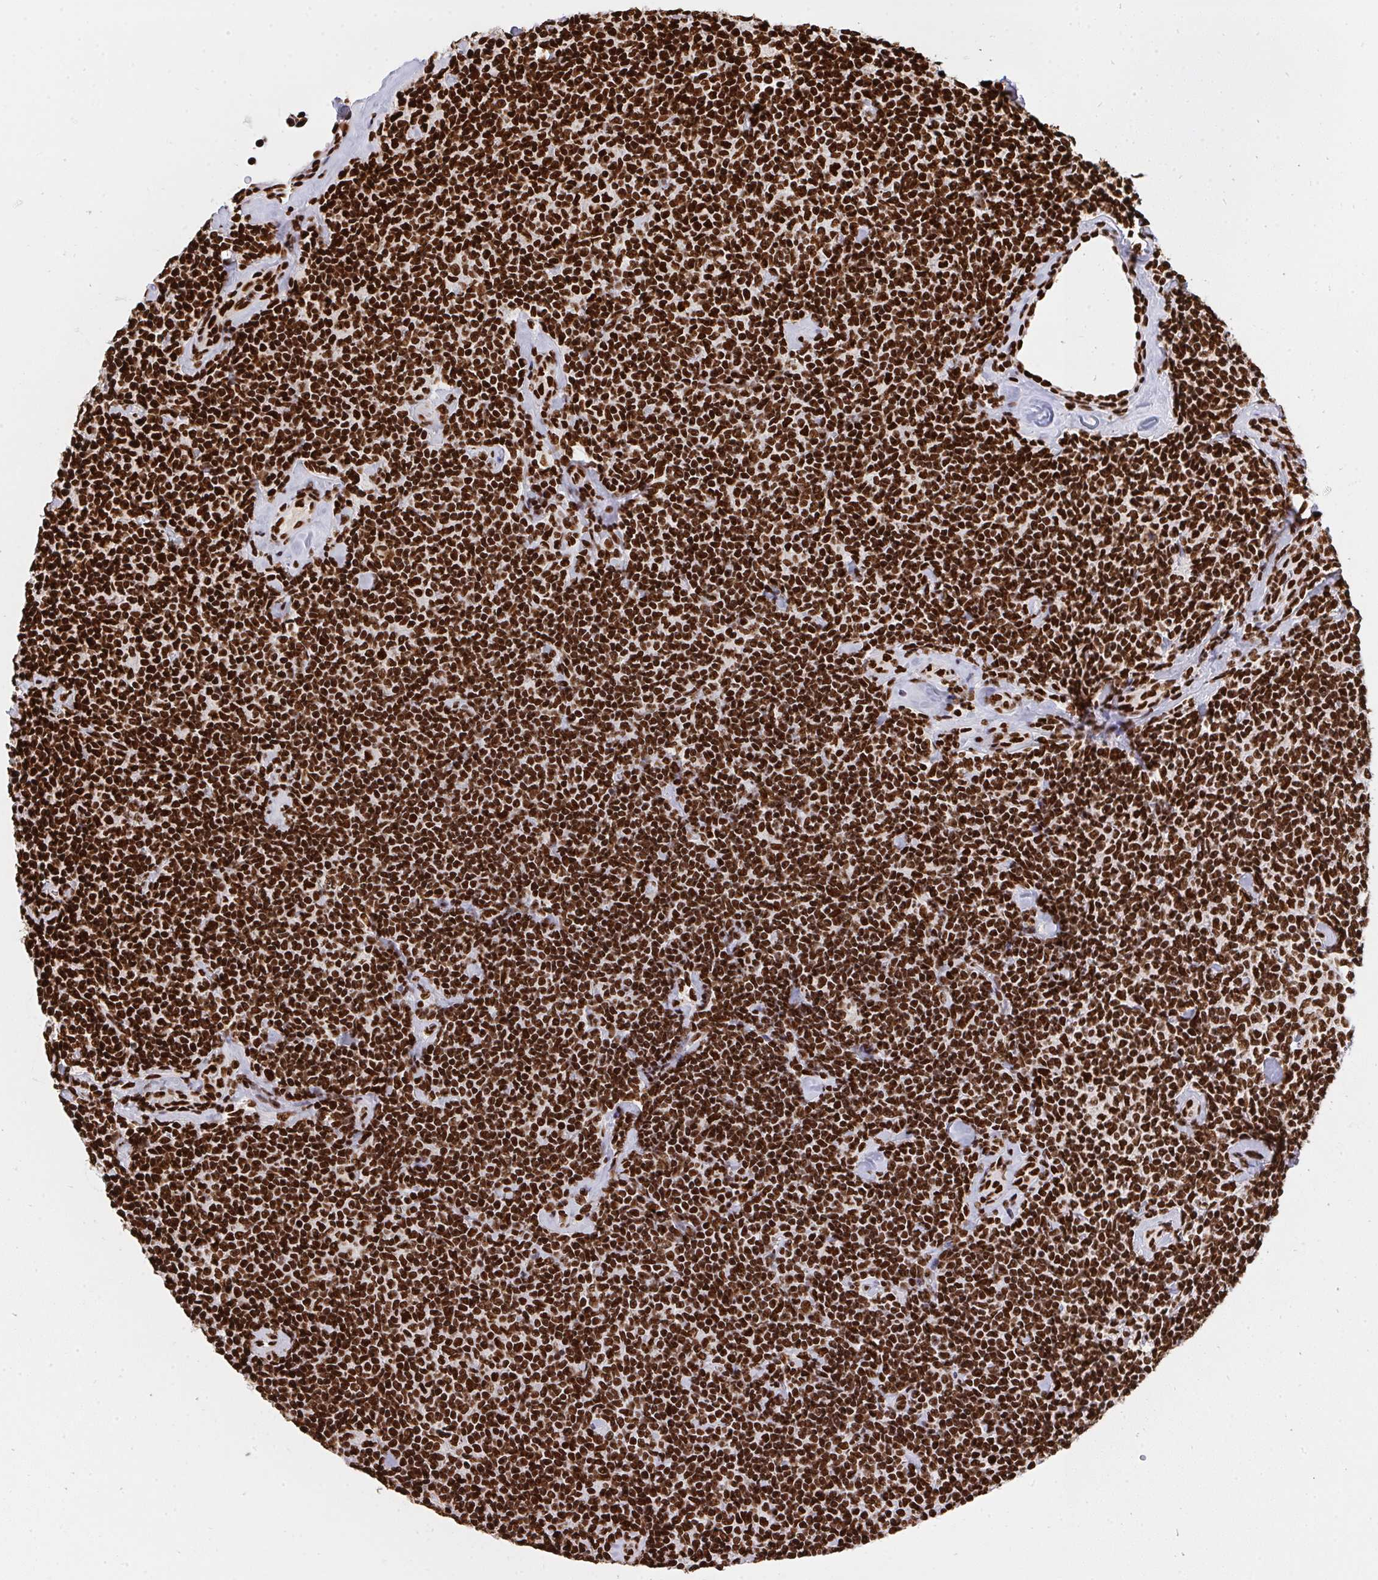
{"staining": {"intensity": "strong", "quantity": ">75%", "location": "nuclear"}, "tissue": "lymphoma", "cell_type": "Tumor cells", "image_type": "cancer", "snomed": [{"axis": "morphology", "description": "Malignant lymphoma, non-Hodgkin's type, Low grade"}, {"axis": "topography", "description": "Lymph node"}], "caption": "An image showing strong nuclear staining in about >75% of tumor cells in lymphoma, as visualized by brown immunohistochemical staining.", "gene": "HNRNPL", "patient": {"sex": "female", "age": 56}}